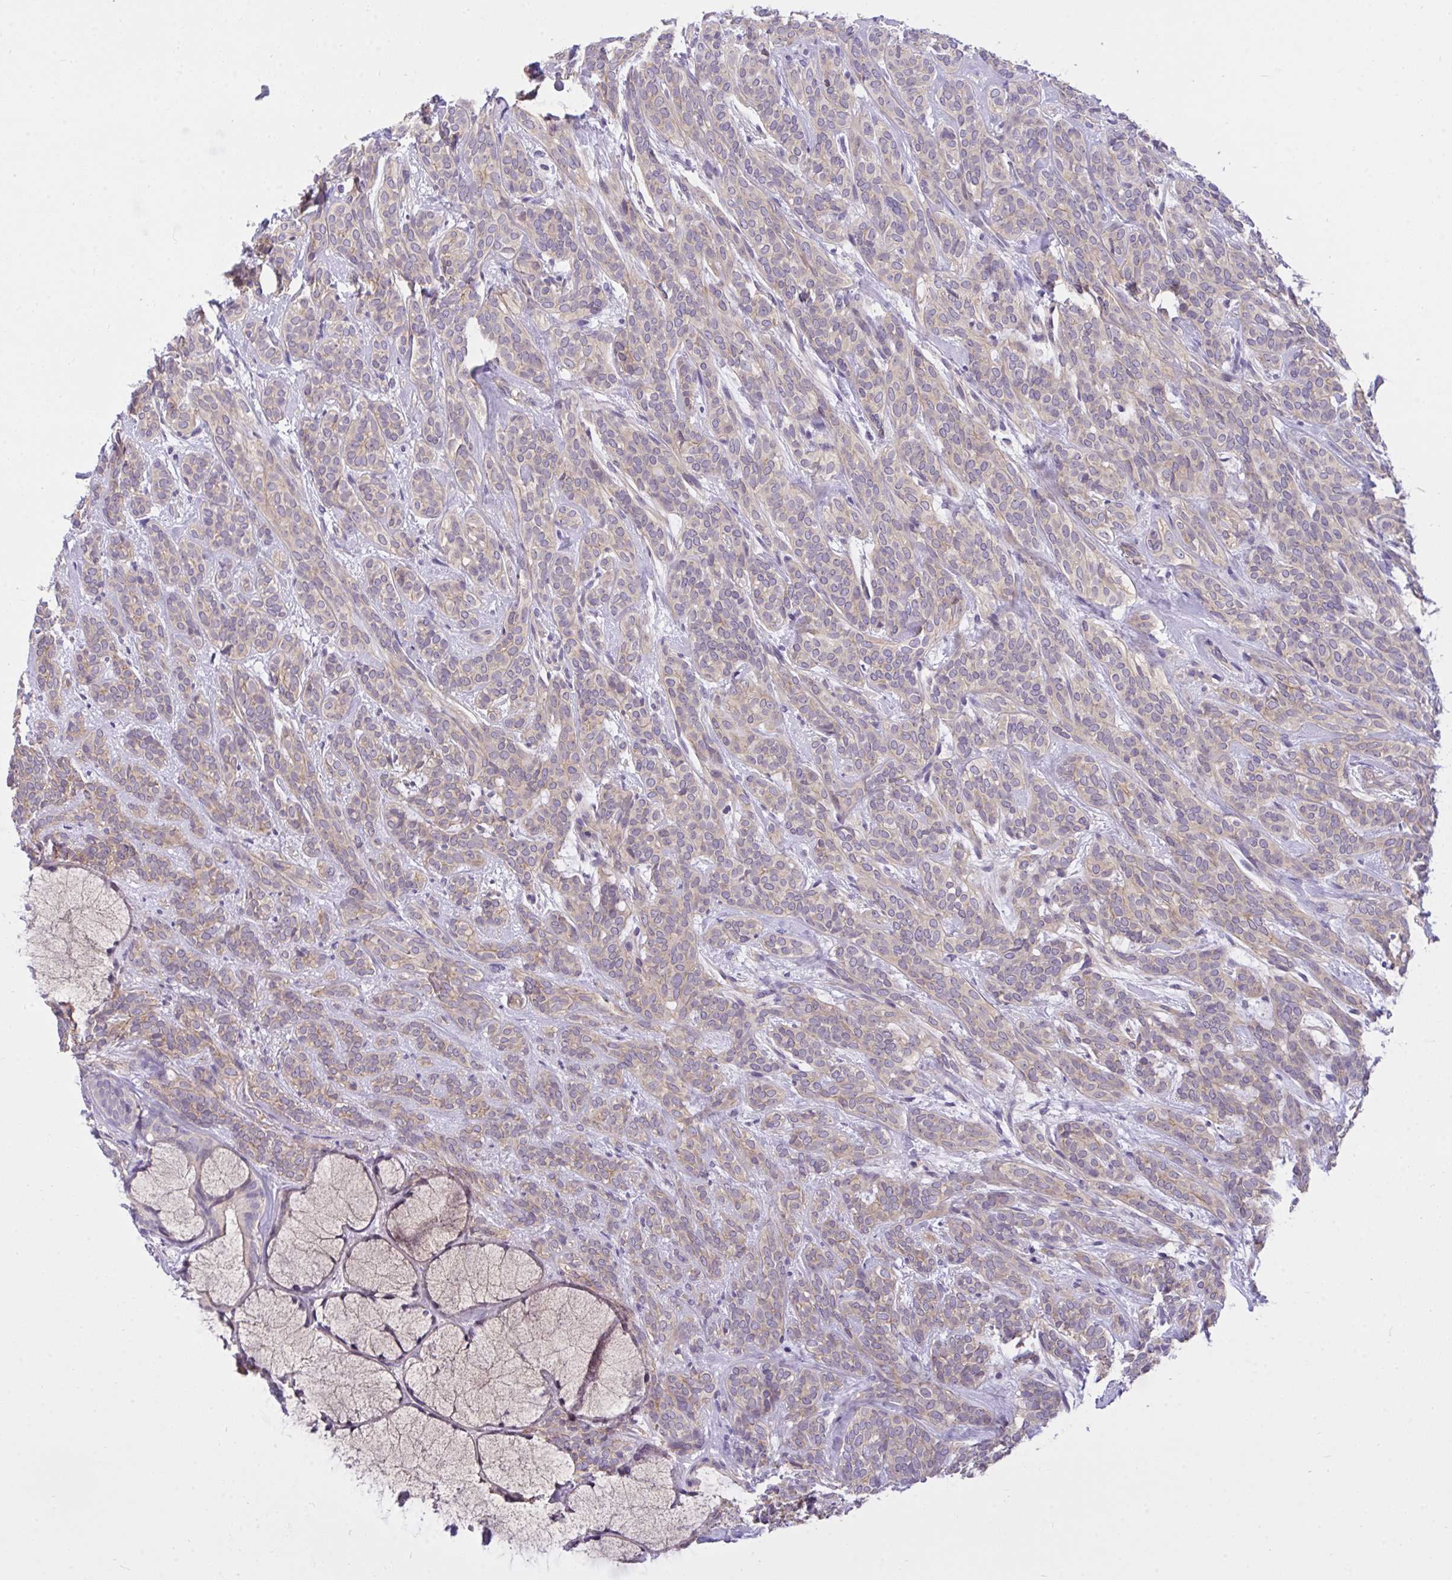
{"staining": {"intensity": "weak", "quantity": "25%-75%", "location": "cytoplasmic/membranous"}, "tissue": "head and neck cancer", "cell_type": "Tumor cells", "image_type": "cancer", "snomed": [{"axis": "morphology", "description": "Adenocarcinoma, NOS"}, {"axis": "topography", "description": "Head-Neck"}], "caption": "Head and neck adenocarcinoma was stained to show a protein in brown. There is low levels of weak cytoplasmic/membranous positivity in about 25%-75% of tumor cells.", "gene": "TLN2", "patient": {"sex": "female", "age": 57}}